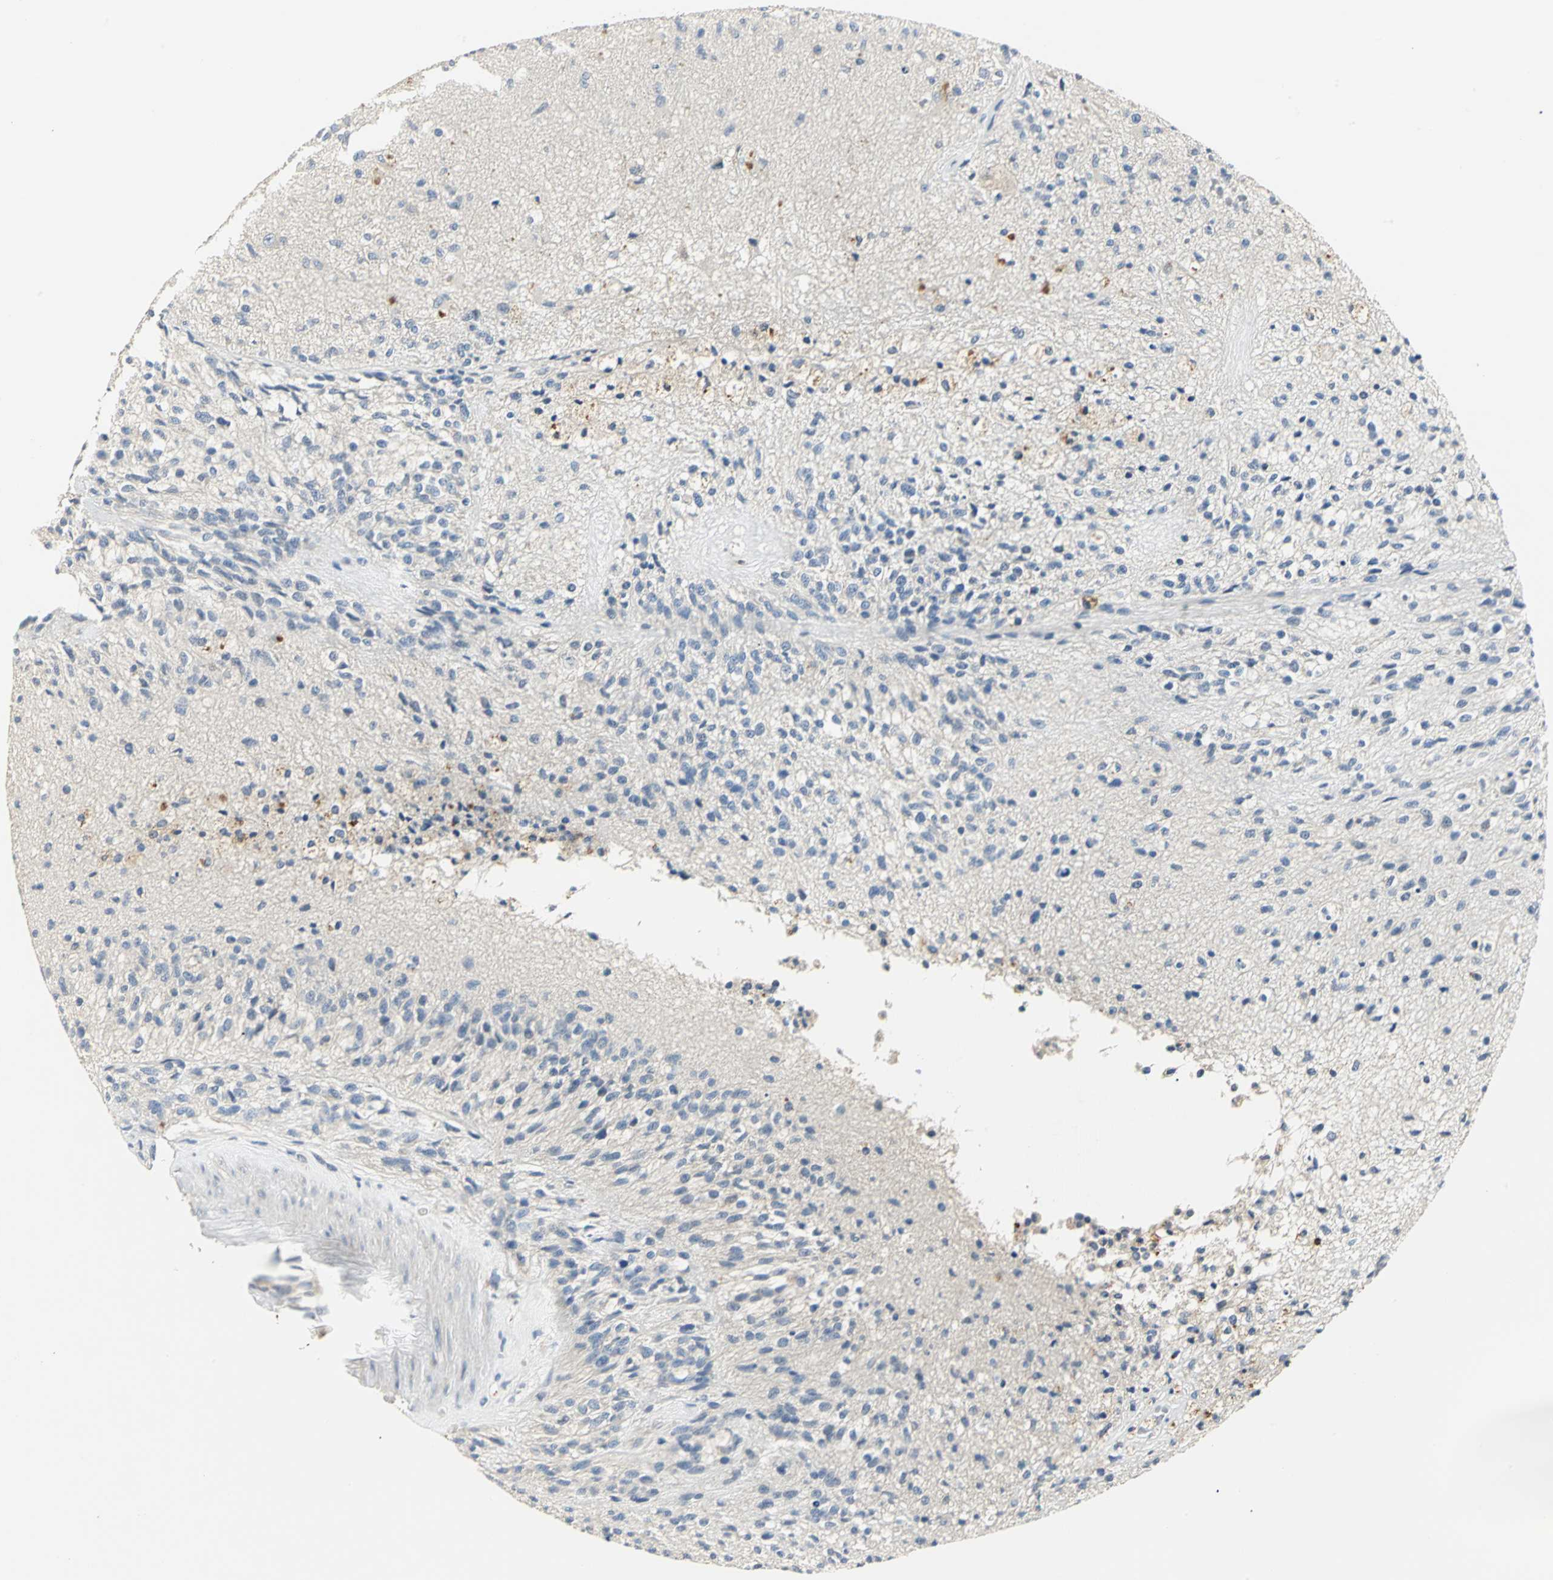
{"staining": {"intensity": "weak", "quantity": "<25%", "location": "cytoplasmic/membranous"}, "tissue": "glioma", "cell_type": "Tumor cells", "image_type": "cancer", "snomed": [{"axis": "morphology", "description": "Normal tissue, NOS"}, {"axis": "morphology", "description": "Glioma, malignant, High grade"}, {"axis": "topography", "description": "Cerebral cortex"}], "caption": "This micrograph is of glioma stained with immunohistochemistry (IHC) to label a protein in brown with the nuclei are counter-stained blue. There is no staining in tumor cells.", "gene": "B3GNT2", "patient": {"sex": "male", "age": 77}}